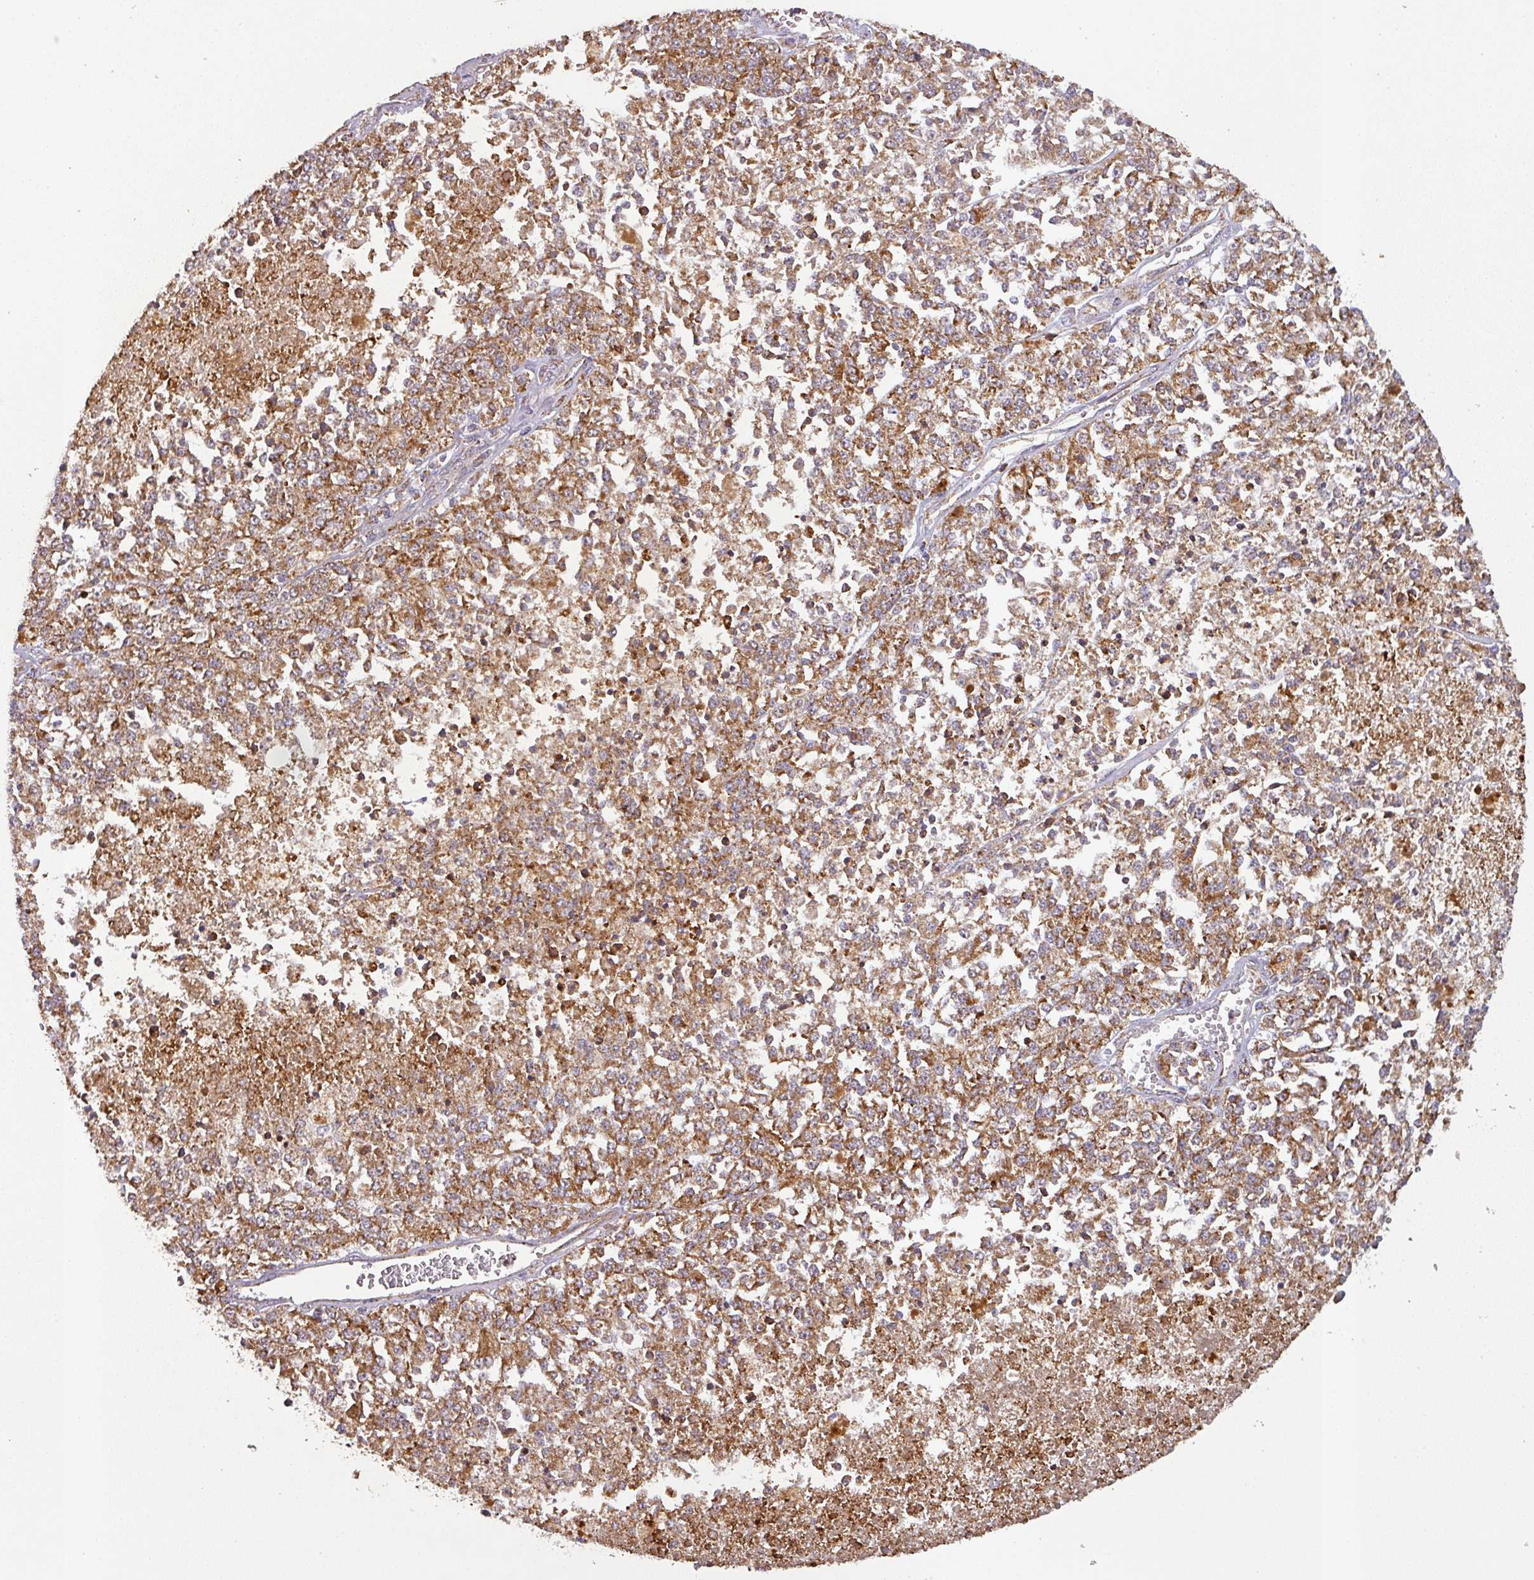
{"staining": {"intensity": "strong", "quantity": ">75%", "location": "cytoplasmic/membranous"}, "tissue": "melanoma", "cell_type": "Tumor cells", "image_type": "cancer", "snomed": [{"axis": "morphology", "description": "Malignant melanoma, NOS"}, {"axis": "topography", "description": "Skin"}], "caption": "Tumor cells show high levels of strong cytoplasmic/membranous expression in about >75% of cells in human melanoma.", "gene": "GPD2", "patient": {"sex": "female", "age": 64}}